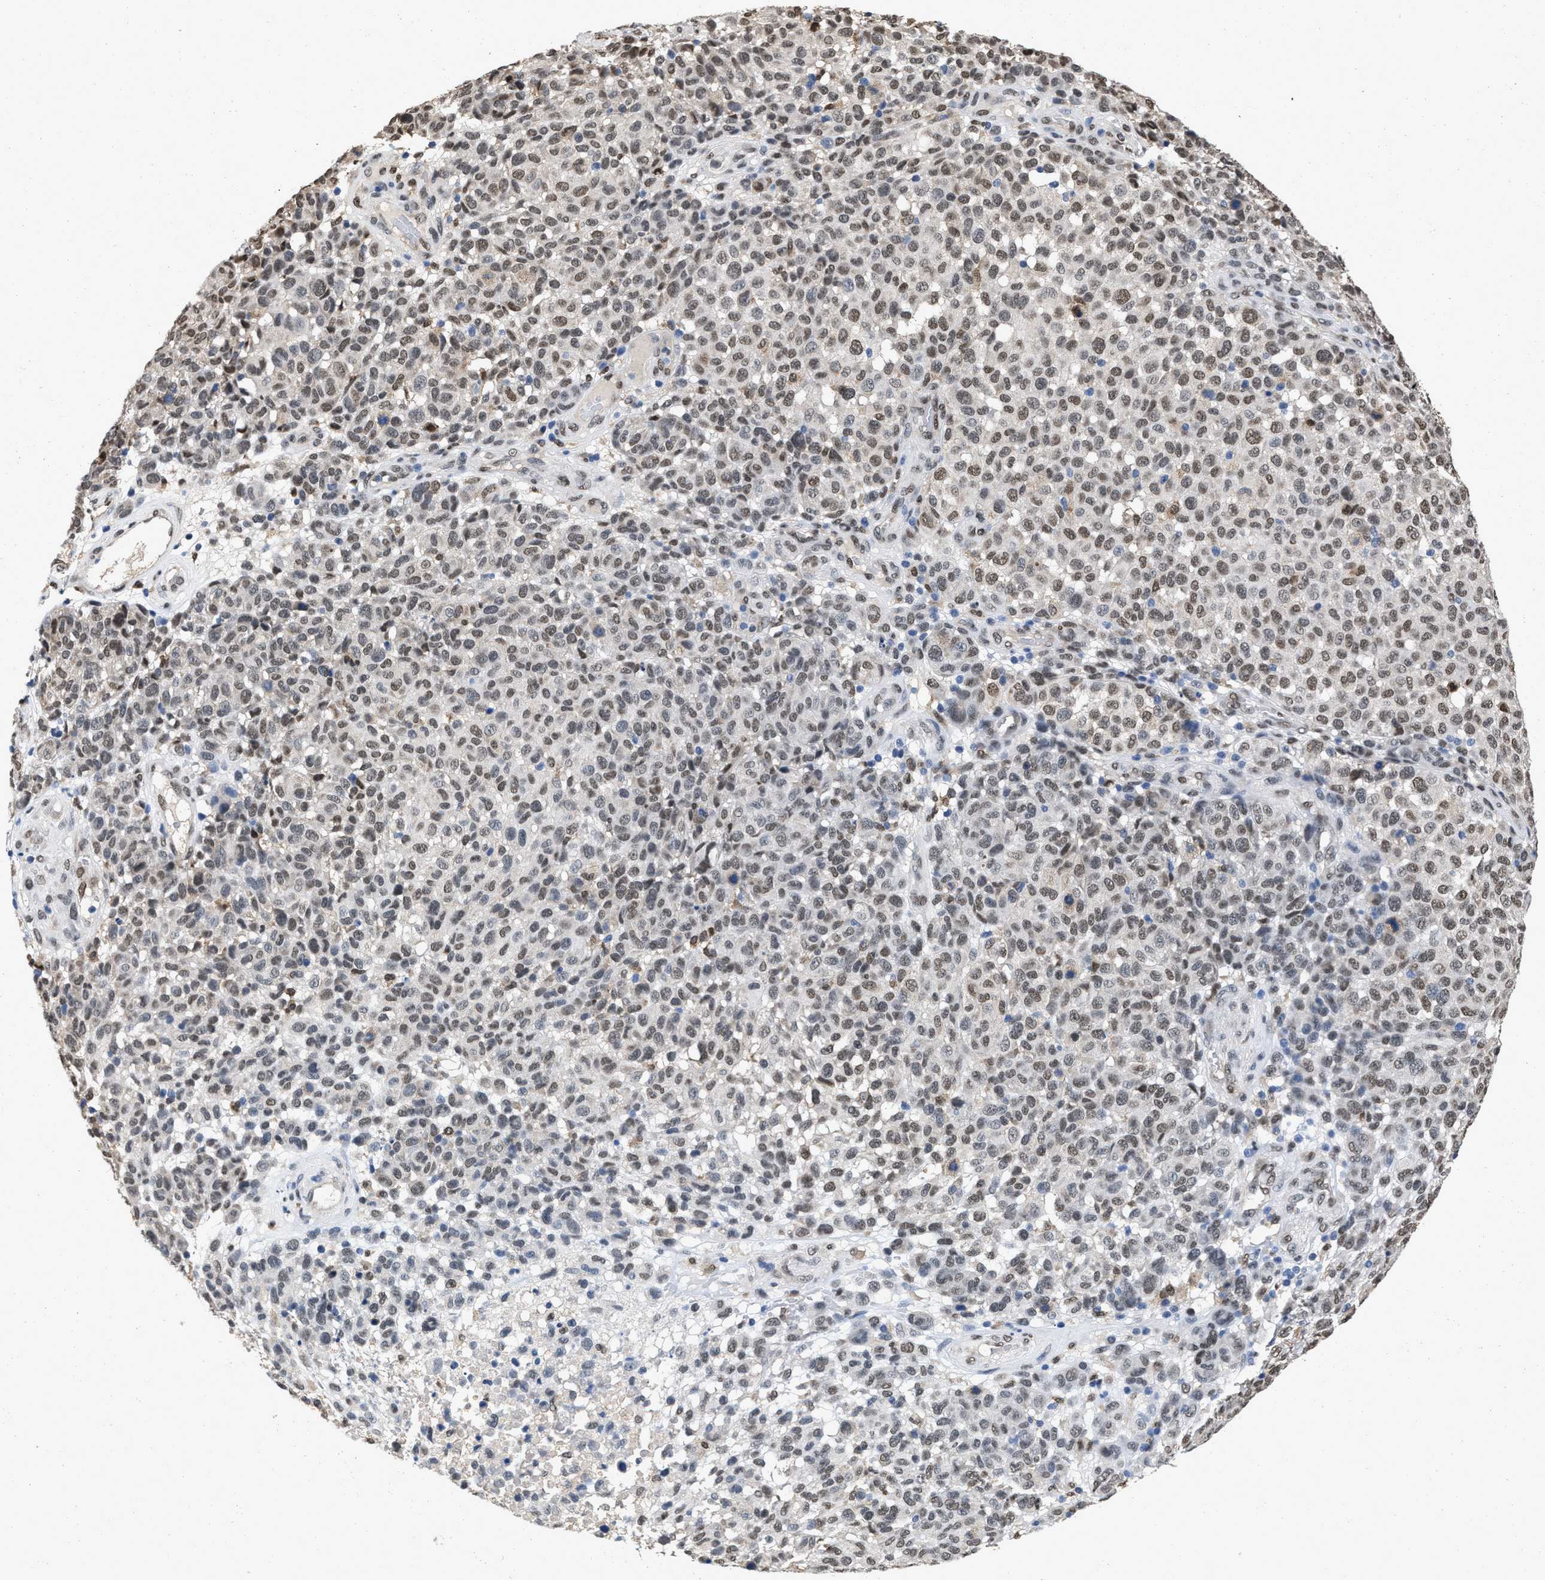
{"staining": {"intensity": "moderate", "quantity": "25%-75%", "location": "nuclear"}, "tissue": "melanoma", "cell_type": "Tumor cells", "image_type": "cancer", "snomed": [{"axis": "morphology", "description": "Malignant melanoma, NOS"}, {"axis": "topography", "description": "Skin"}], "caption": "There is medium levels of moderate nuclear staining in tumor cells of melanoma, as demonstrated by immunohistochemical staining (brown color).", "gene": "QKI", "patient": {"sex": "male", "age": 59}}